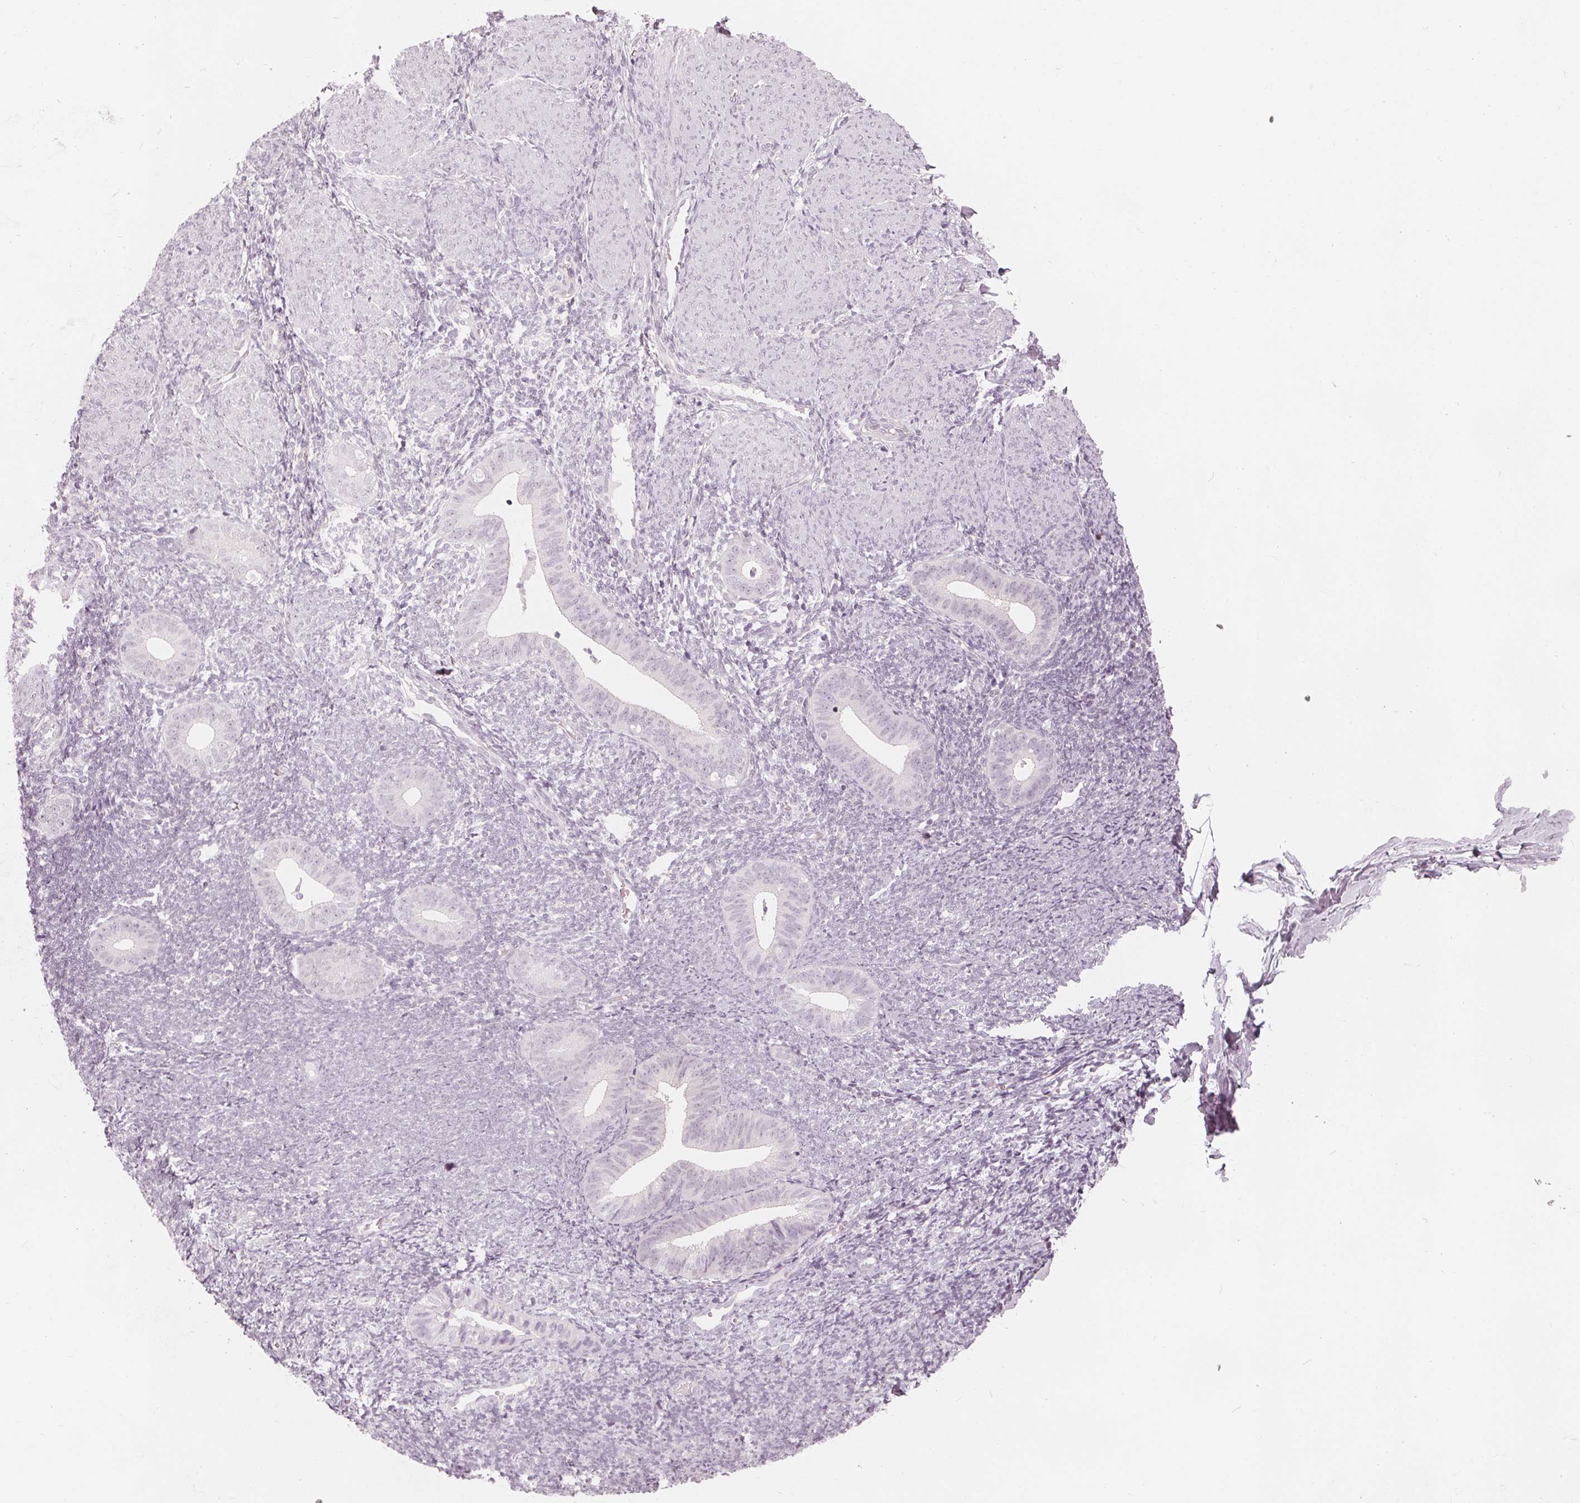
{"staining": {"intensity": "negative", "quantity": "none", "location": "none"}, "tissue": "endometrium", "cell_type": "Cells in endometrial stroma", "image_type": "normal", "snomed": [{"axis": "morphology", "description": "Normal tissue, NOS"}, {"axis": "topography", "description": "Endometrium"}], "caption": "Immunohistochemistry (IHC) photomicrograph of unremarkable endometrium stained for a protein (brown), which demonstrates no positivity in cells in endometrial stroma. (DAB (3,3'-diaminobenzidine) IHC visualized using brightfield microscopy, high magnification).", "gene": "SAT2", "patient": {"sex": "female", "age": 39}}